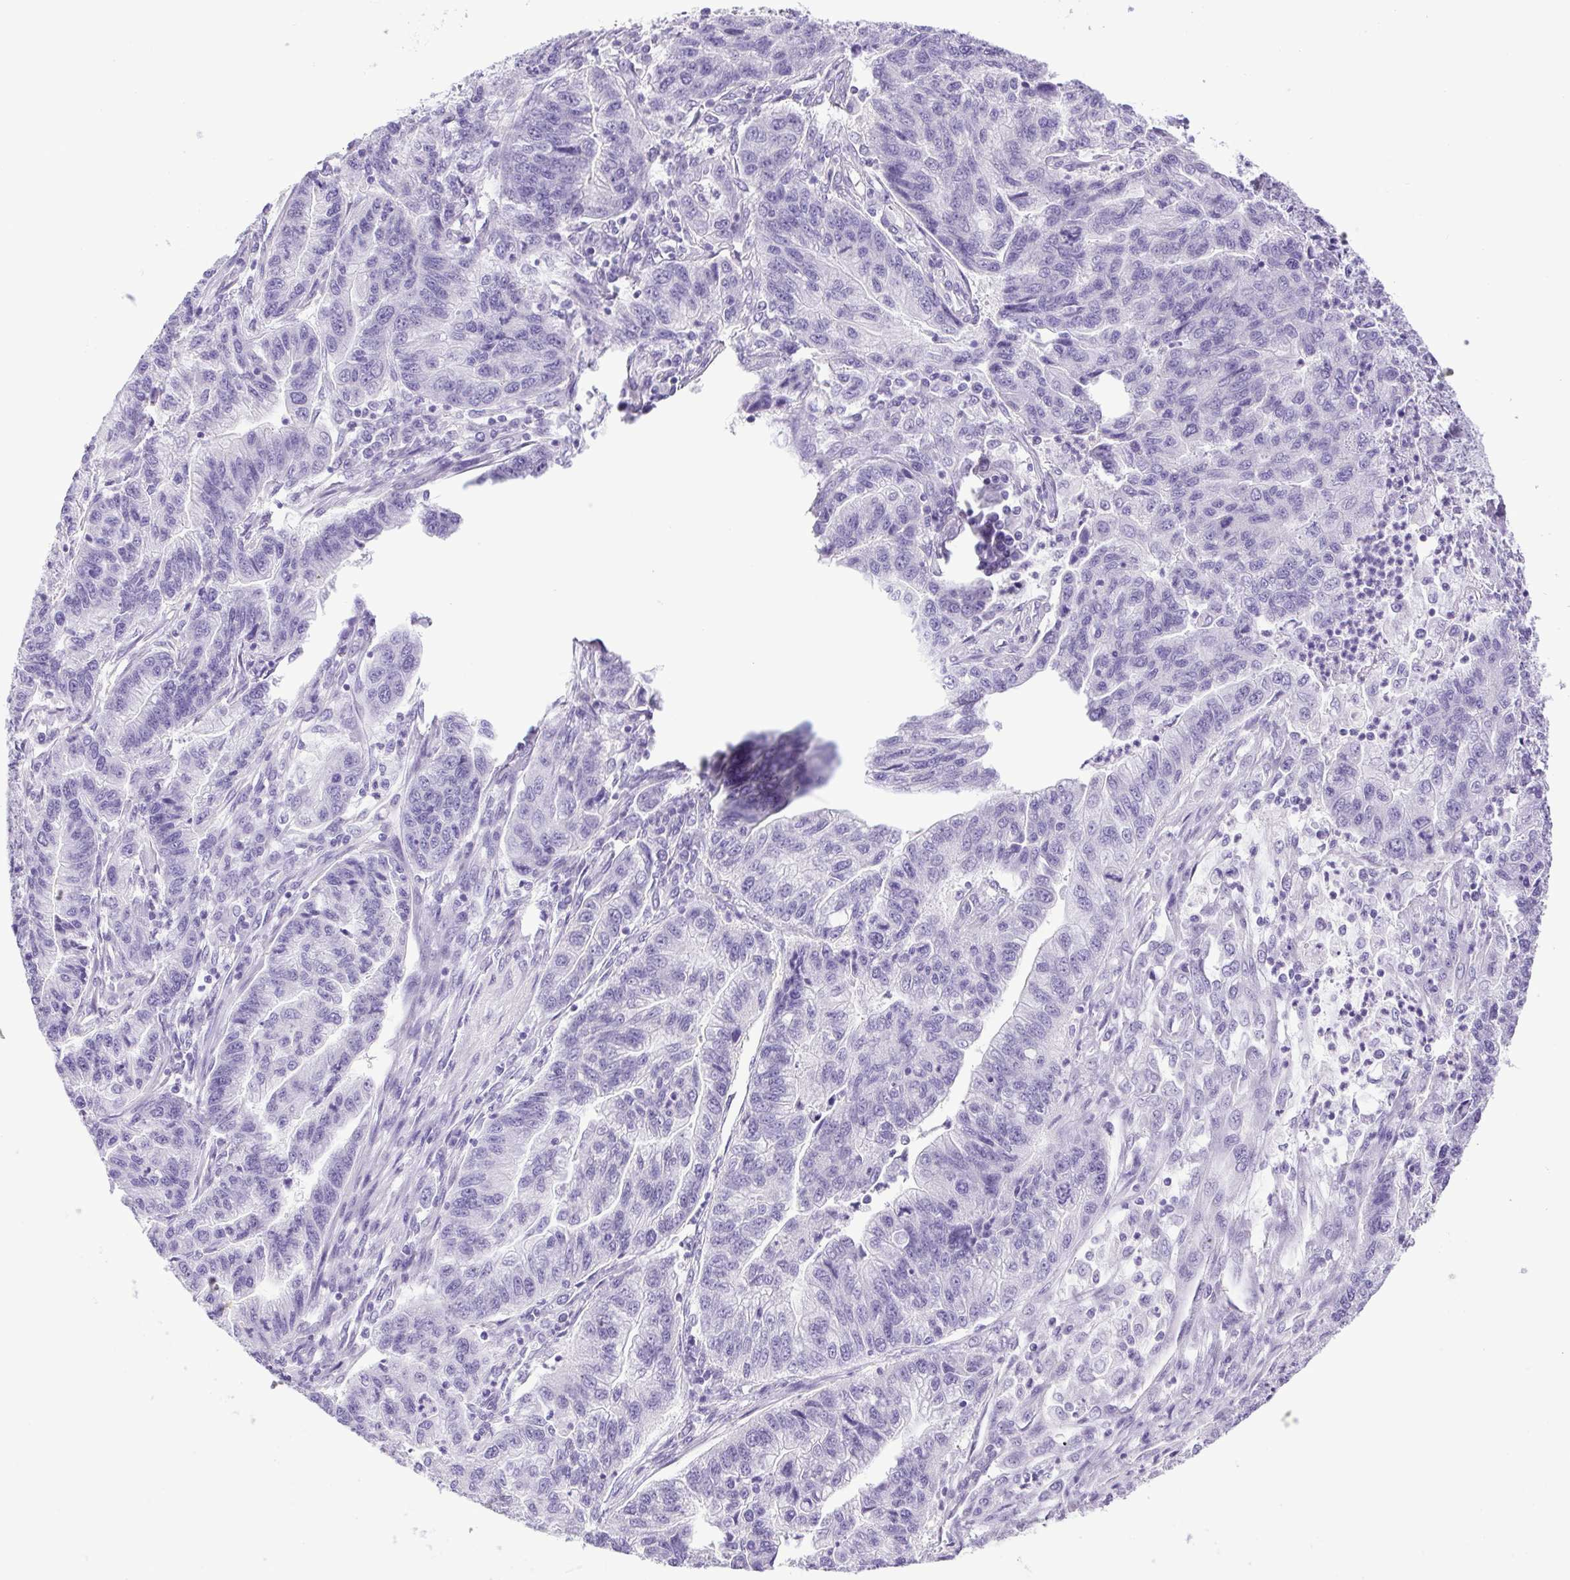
{"staining": {"intensity": "negative", "quantity": "none", "location": "none"}, "tissue": "stomach cancer", "cell_type": "Tumor cells", "image_type": "cancer", "snomed": [{"axis": "morphology", "description": "Adenocarcinoma, NOS"}, {"axis": "topography", "description": "Stomach"}], "caption": "High power microscopy histopathology image of an IHC image of stomach cancer, revealing no significant staining in tumor cells. (Brightfield microscopy of DAB (3,3'-diaminobenzidine) IHC at high magnification).", "gene": "CDSN", "patient": {"sex": "male", "age": 83}}